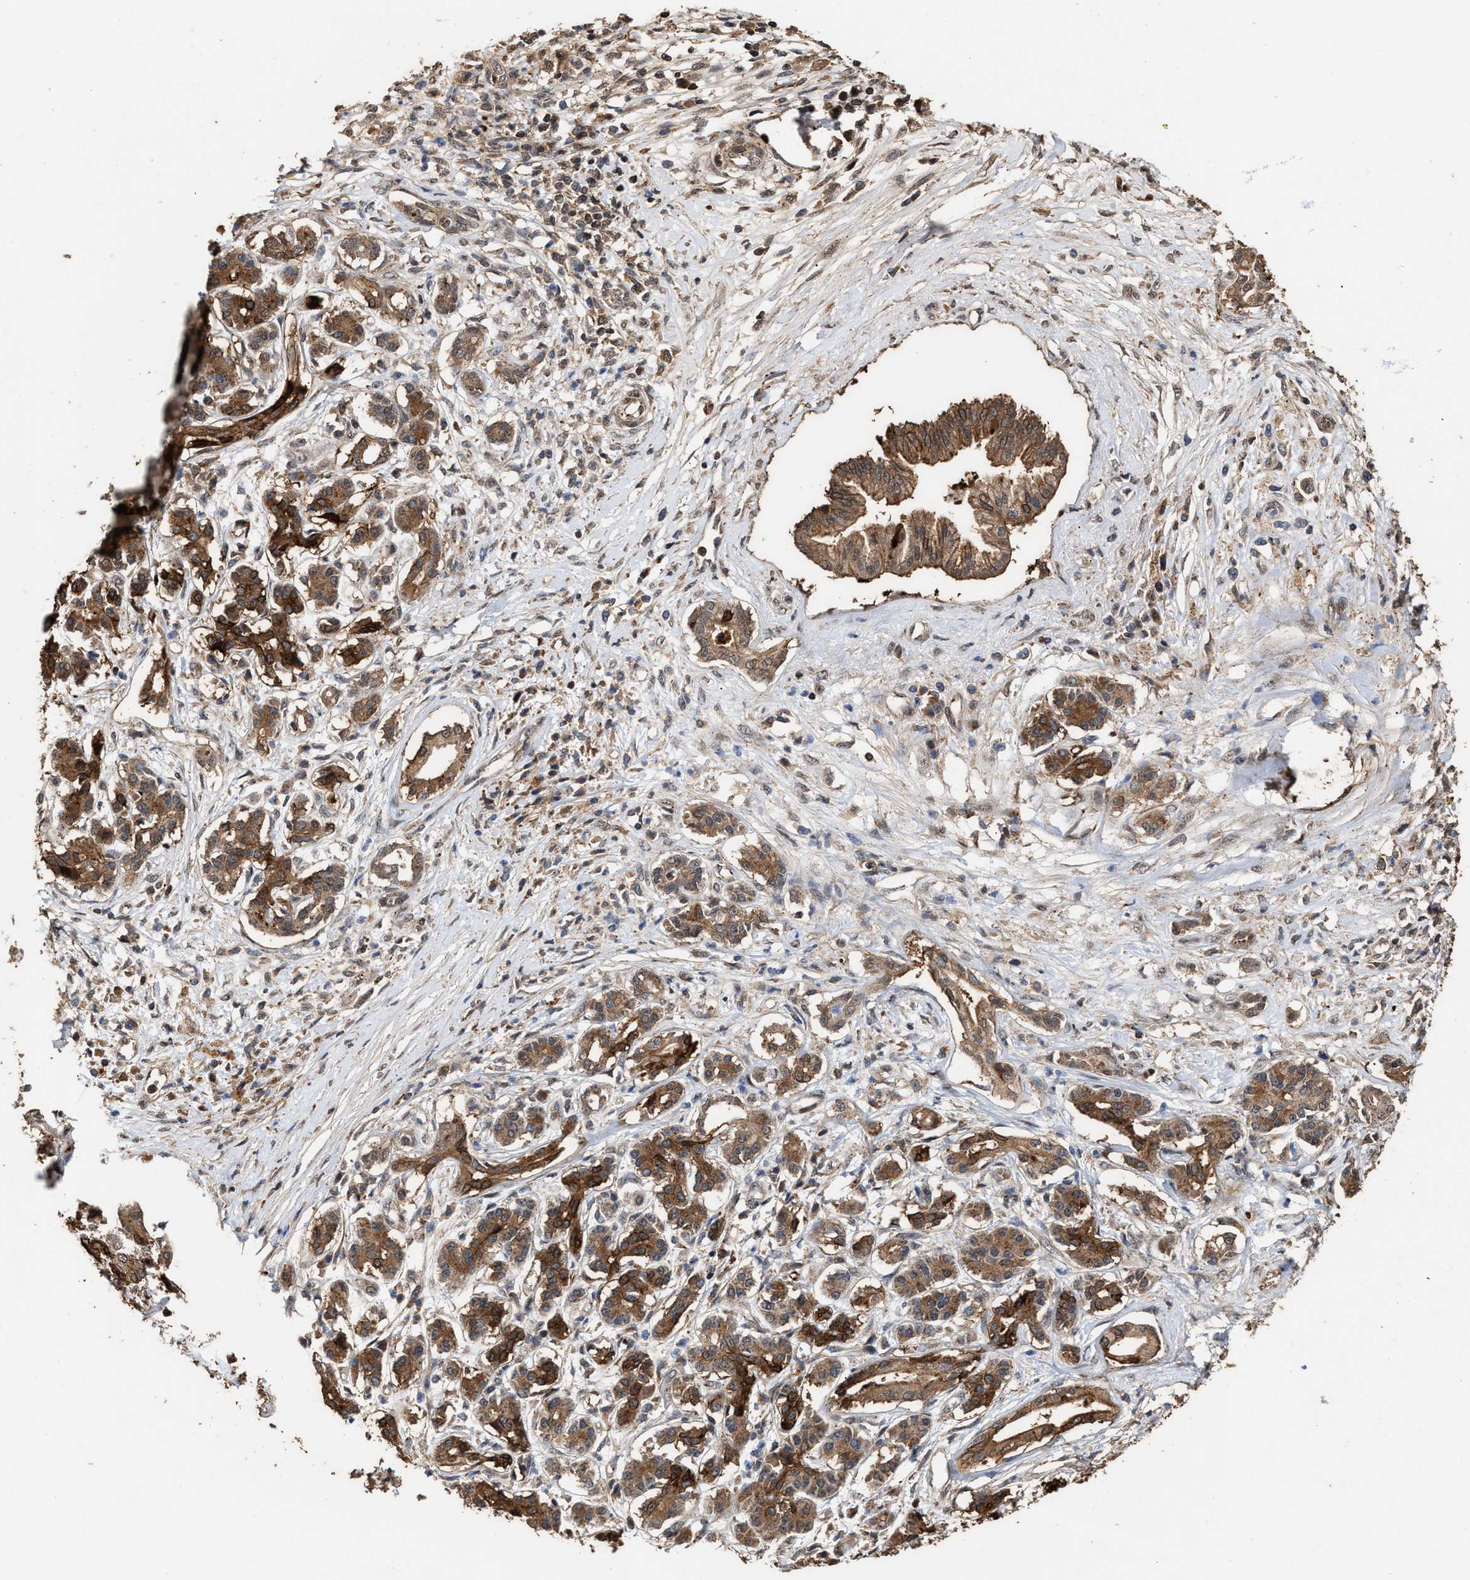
{"staining": {"intensity": "moderate", "quantity": ">75%", "location": "cytoplasmic/membranous"}, "tissue": "pancreatic cancer", "cell_type": "Tumor cells", "image_type": "cancer", "snomed": [{"axis": "morphology", "description": "Adenocarcinoma, NOS"}, {"axis": "topography", "description": "Pancreas"}], "caption": "A histopathology image of human pancreatic cancer stained for a protein shows moderate cytoplasmic/membranous brown staining in tumor cells.", "gene": "ZNHIT6", "patient": {"sex": "female", "age": 56}}